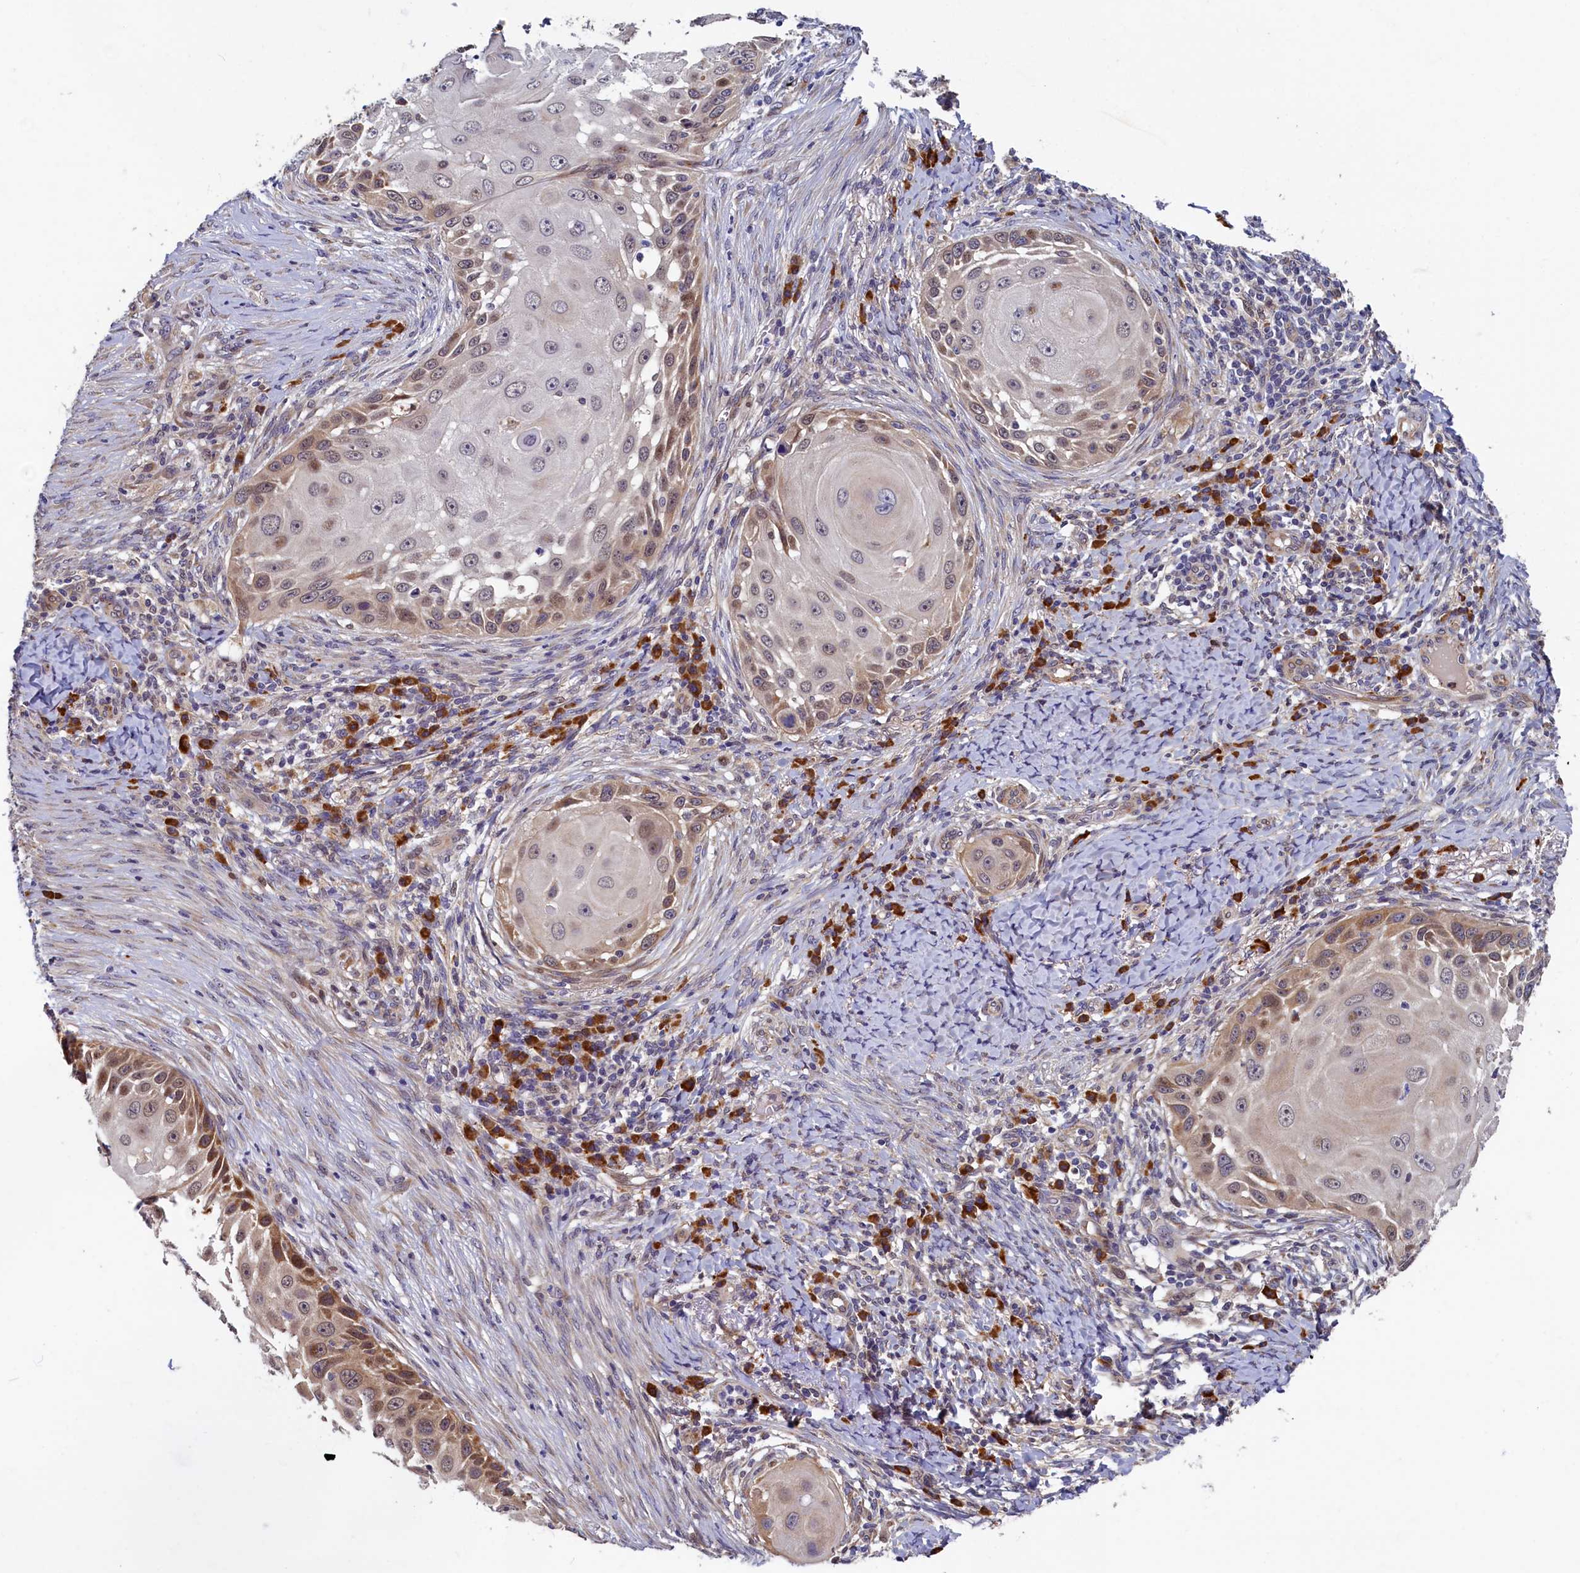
{"staining": {"intensity": "moderate", "quantity": "<25%", "location": "cytoplasmic/membranous"}, "tissue": "skin cancer", "cell_type": "Tumor cells", "image_type": "cancer", "snomed": [{"axis": "morphology", "description": "Squamous cell carcinoma, NOS"}, {"axis": "topography", "description": "Skin"}], "caption": "Skin cancer stained with DAB IHC exhibits low levels of moderate cytoplasmic/membranous positivity in about <25% of tumor cells.", "gene": "SLC16A14", "patient": {"sex": "female", "age": 44}}